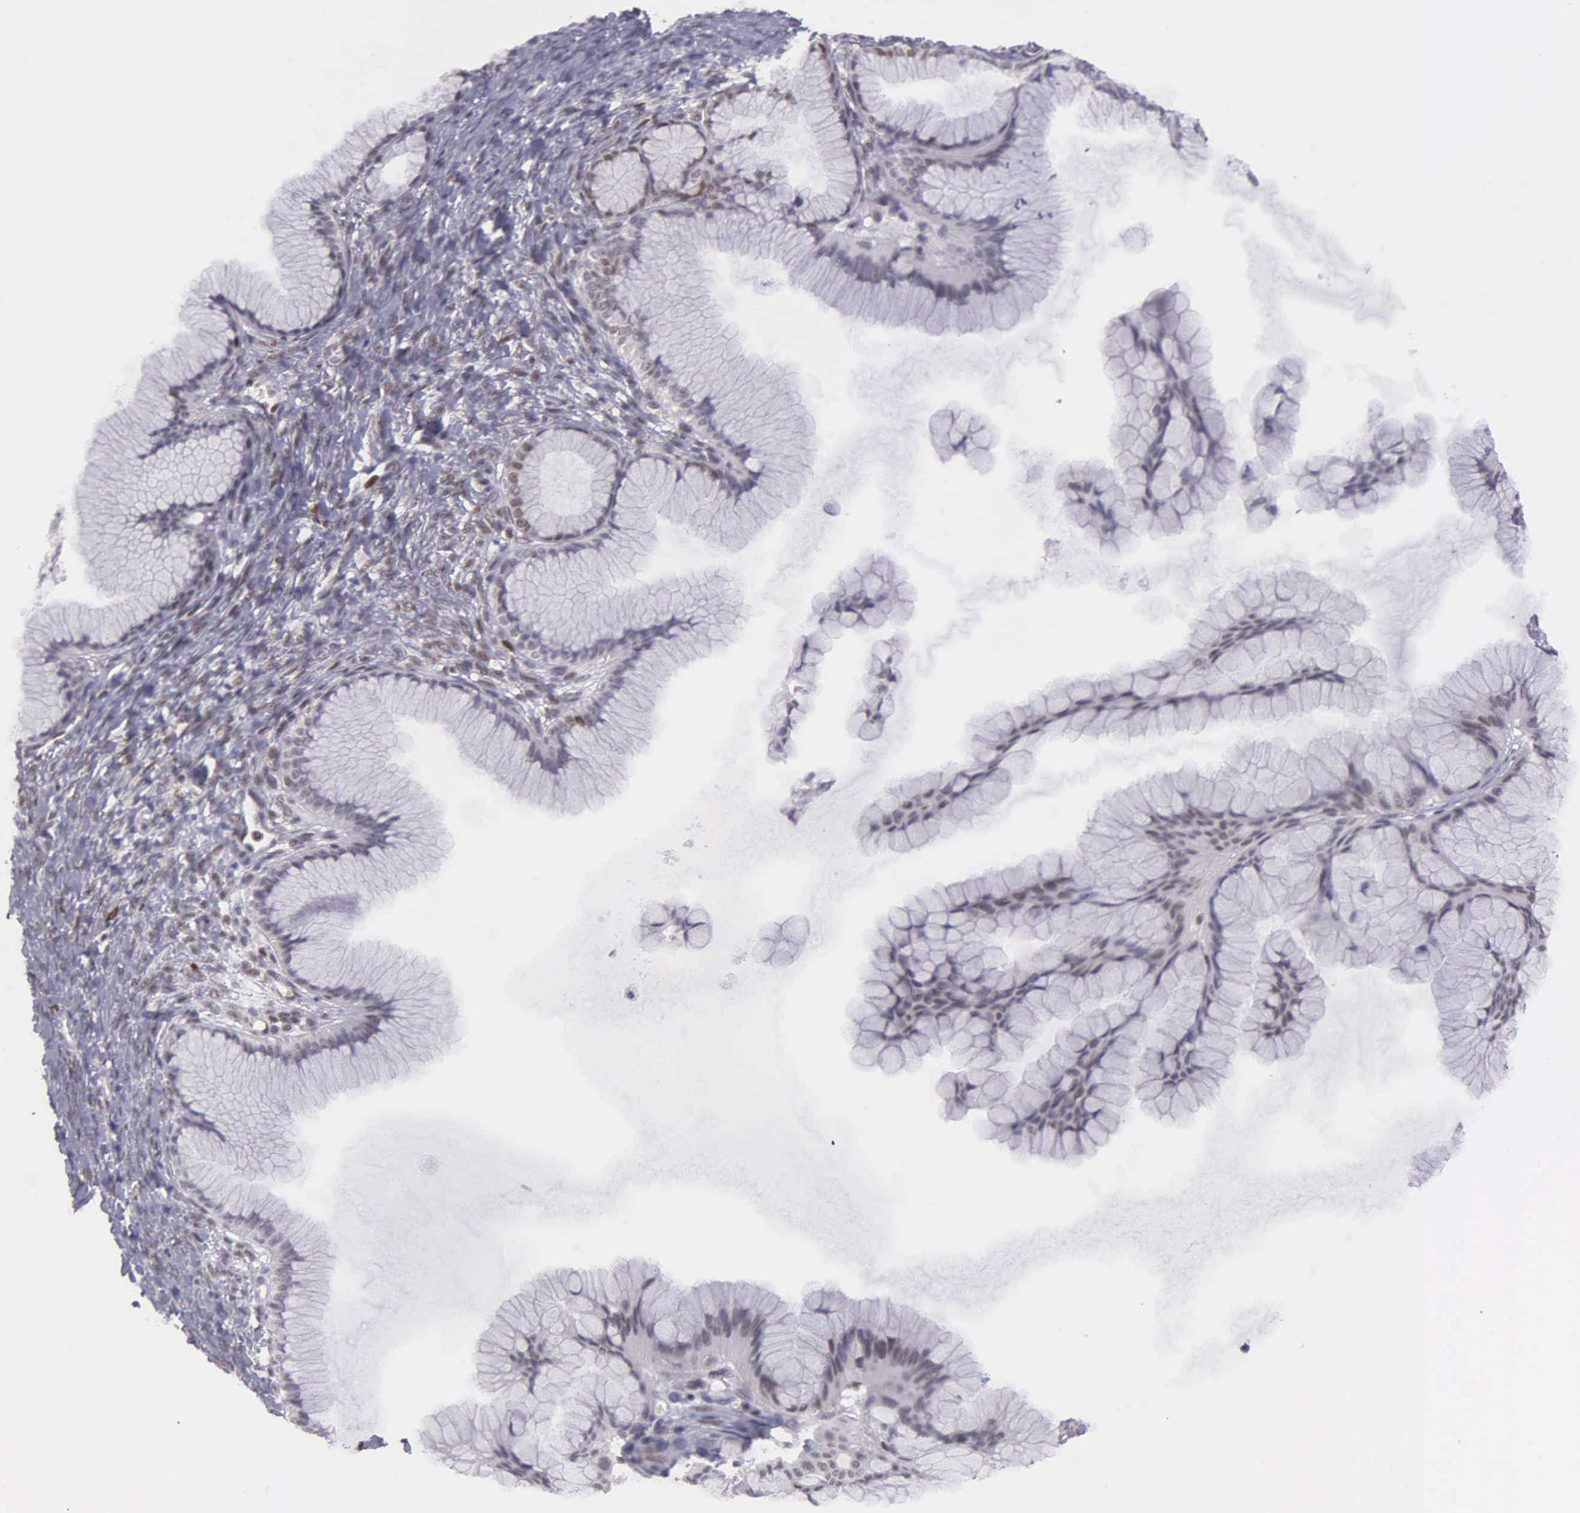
{"staining": {"intensity": "moderate", "quantity": "<25%", "location": "nuclear"}, "tissue": "ovarian cancer", "cell_type": "Tumor cells", "image_type": "cancer", "snomed": [{"axis": "morphology", "description": "Cystadenocarcinoma, mucinous, NOS"}, {"axis": "topography", "description": "Ovary"}], "caption": "Tumor cells demonstrate moderate nuclear staining in approximately <25% of cells in mucinous cystadenocarcinoma (ovarian).", "gene": "UBR7", "patient": {"sex": "female", "age": 41}}